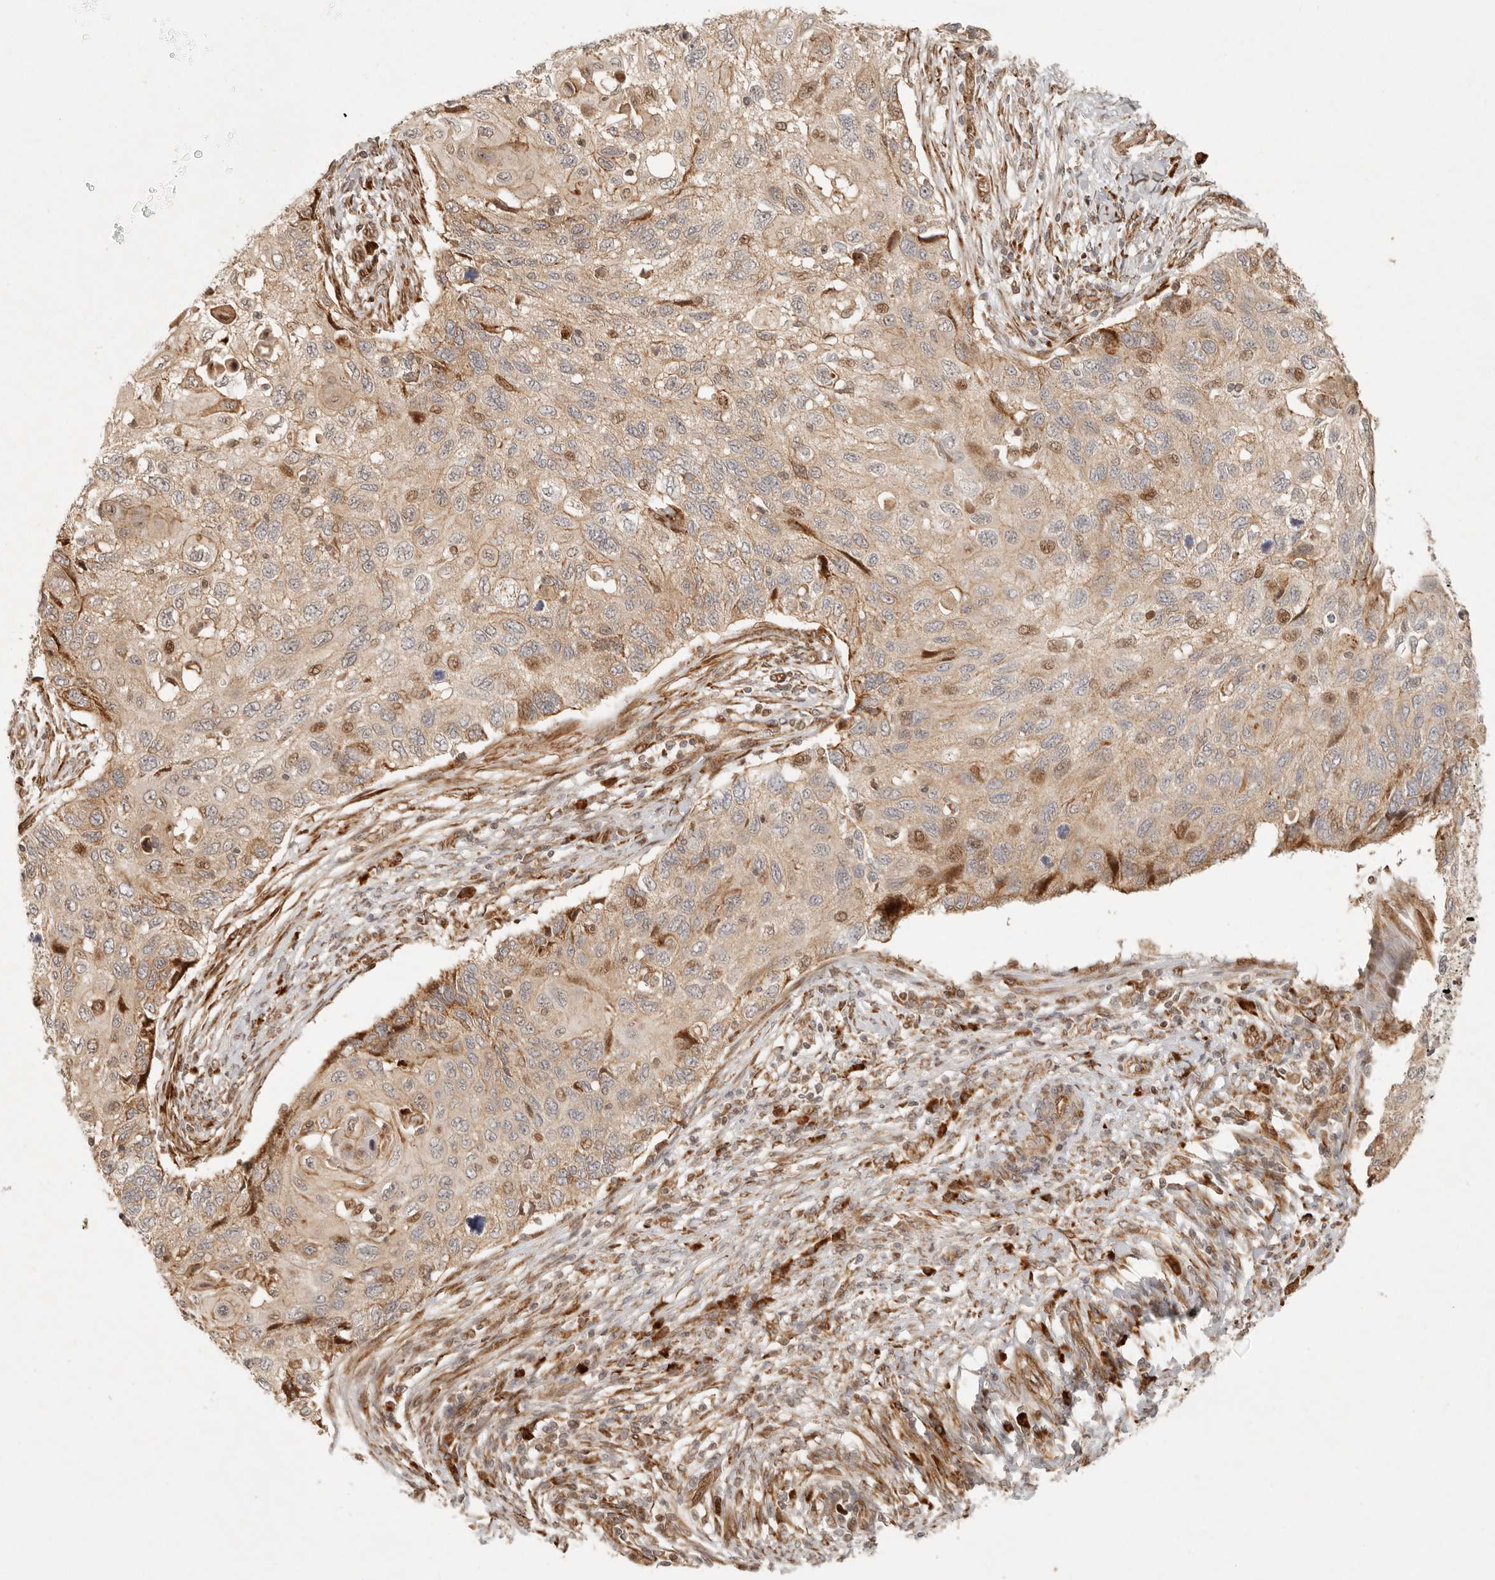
{"staining": {"intensity": "moderate", "quantity": "<25%", "location": "nuclear"}, "tissue": "cervical cancer", "cell_type": "Tumor cells", "image_type": "cancer", "snomed": [{"axis": "morphology", "description": "Squamous cell carcinoma, NOS"}, {"axis": "topography", "description": "Cervix"}], "caption": "Brown immunohistochemical staining in cervical cancer (squamous cell carcinoma) demonstrates moderate nuclear expression in approximately <25% of tumor cells.", "gene": "KLHL38", "patient": {"sex": "female", "age": 70}}